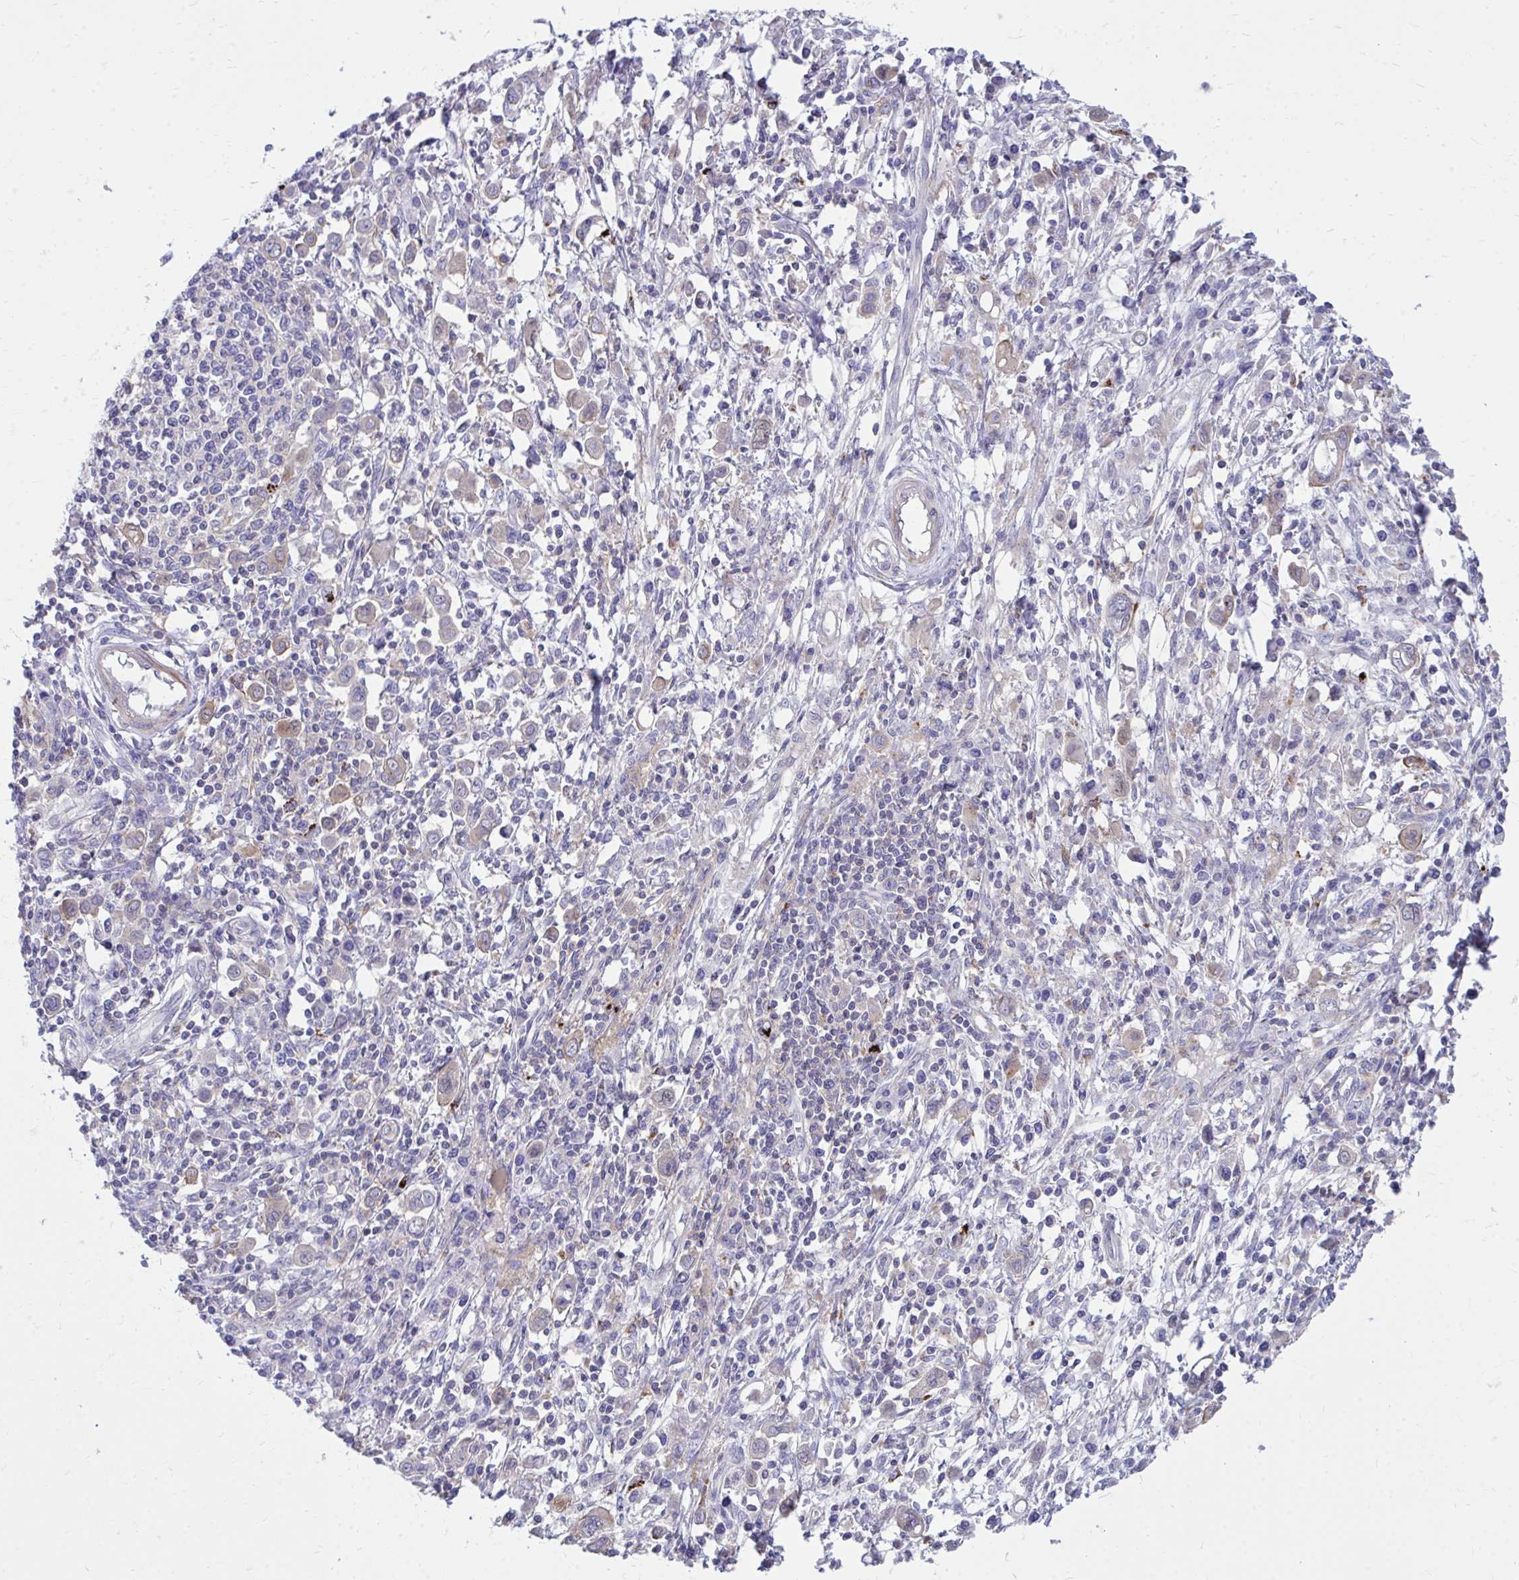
{"staining": {"intensity": "weak", "quantity": "25%-75%", "location": "cytoplasmic/membranous"}, "tissue": "stomach cancer", "cell_type": "Tumor cells", "image_type": "cancer", "snomed": [{"axis": "morphology", "description": "Adenocarcinoma, NOS"}, {"axis": "topography", "description": "Stomach, upper"}], "caption": "About 25%-75% of tumor cells in stomach cancer (adenocarcinoma) exhibit weak cytoplasmic/membranous protein staining as visualized by brown immunohistochemical staining.", "gene": "TP53I11", "patient": {"sex": "male", "age": 75}}